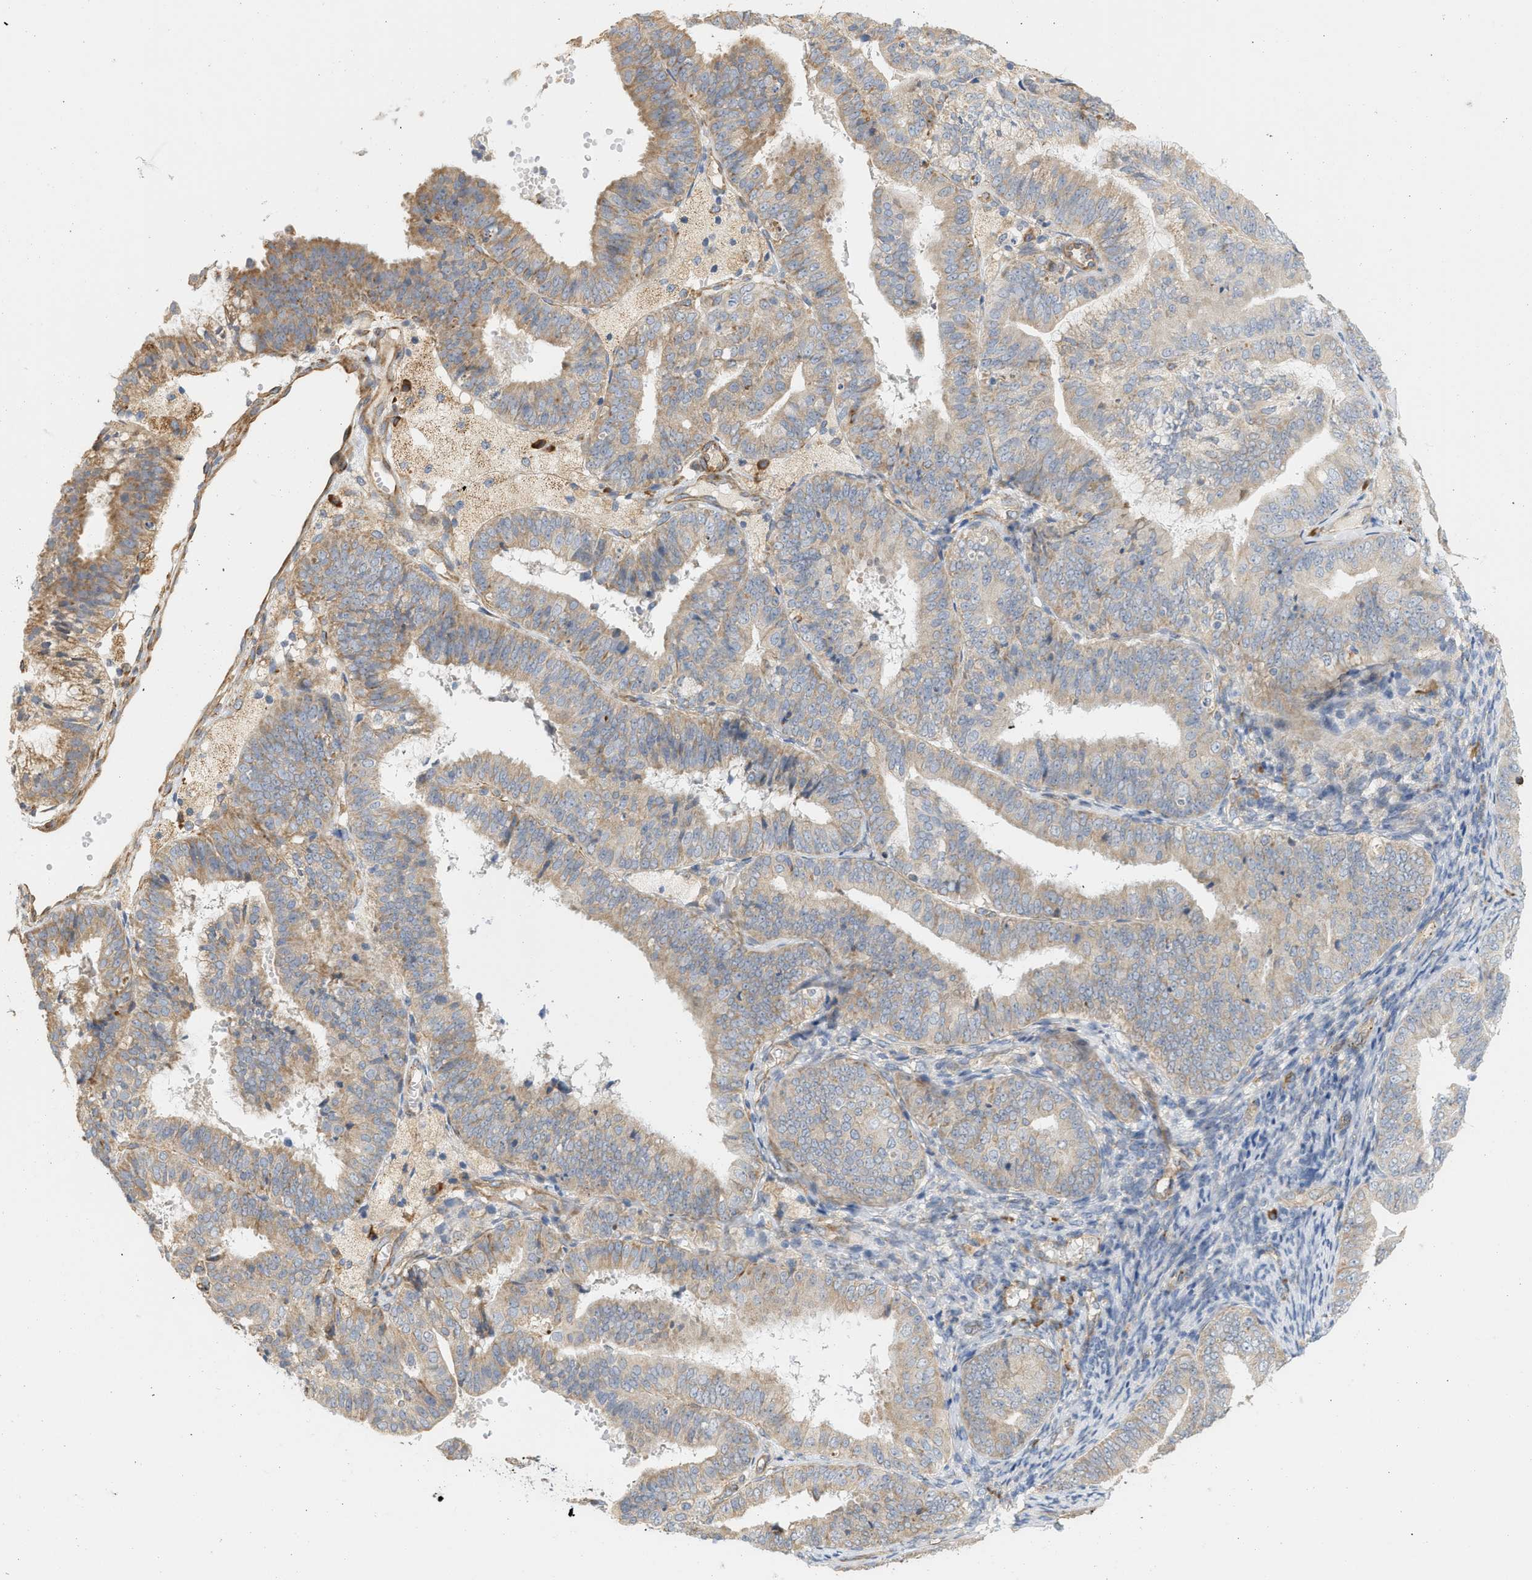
{"staining": {"intensity": "weak", "quantity": ">75%", "location": "cytoplasmic/membranous"}, "tissue": "endometrial cancer", "cell_type": "Tumor cells", "image_type": "cancer", "snomed": [{"axis": "morphology", "description": "Adenocarcinoma, NOS"}, {"axis": "topography", "description": "Endometrium"}], "caption": "IHC of adenocarcinoma (endometrial) exhibits low levels of weak cytoplasmic/membranous staining in approximately >75% of tumor cells. The protein is stained brown, and the nuclei are stained in blue (DAB (3,3'-diaminobenzidine) IHC with brightfield microscopy, high magnification).", "gene": "SVOP", "patient": {"sex": "female", "age": 63}}